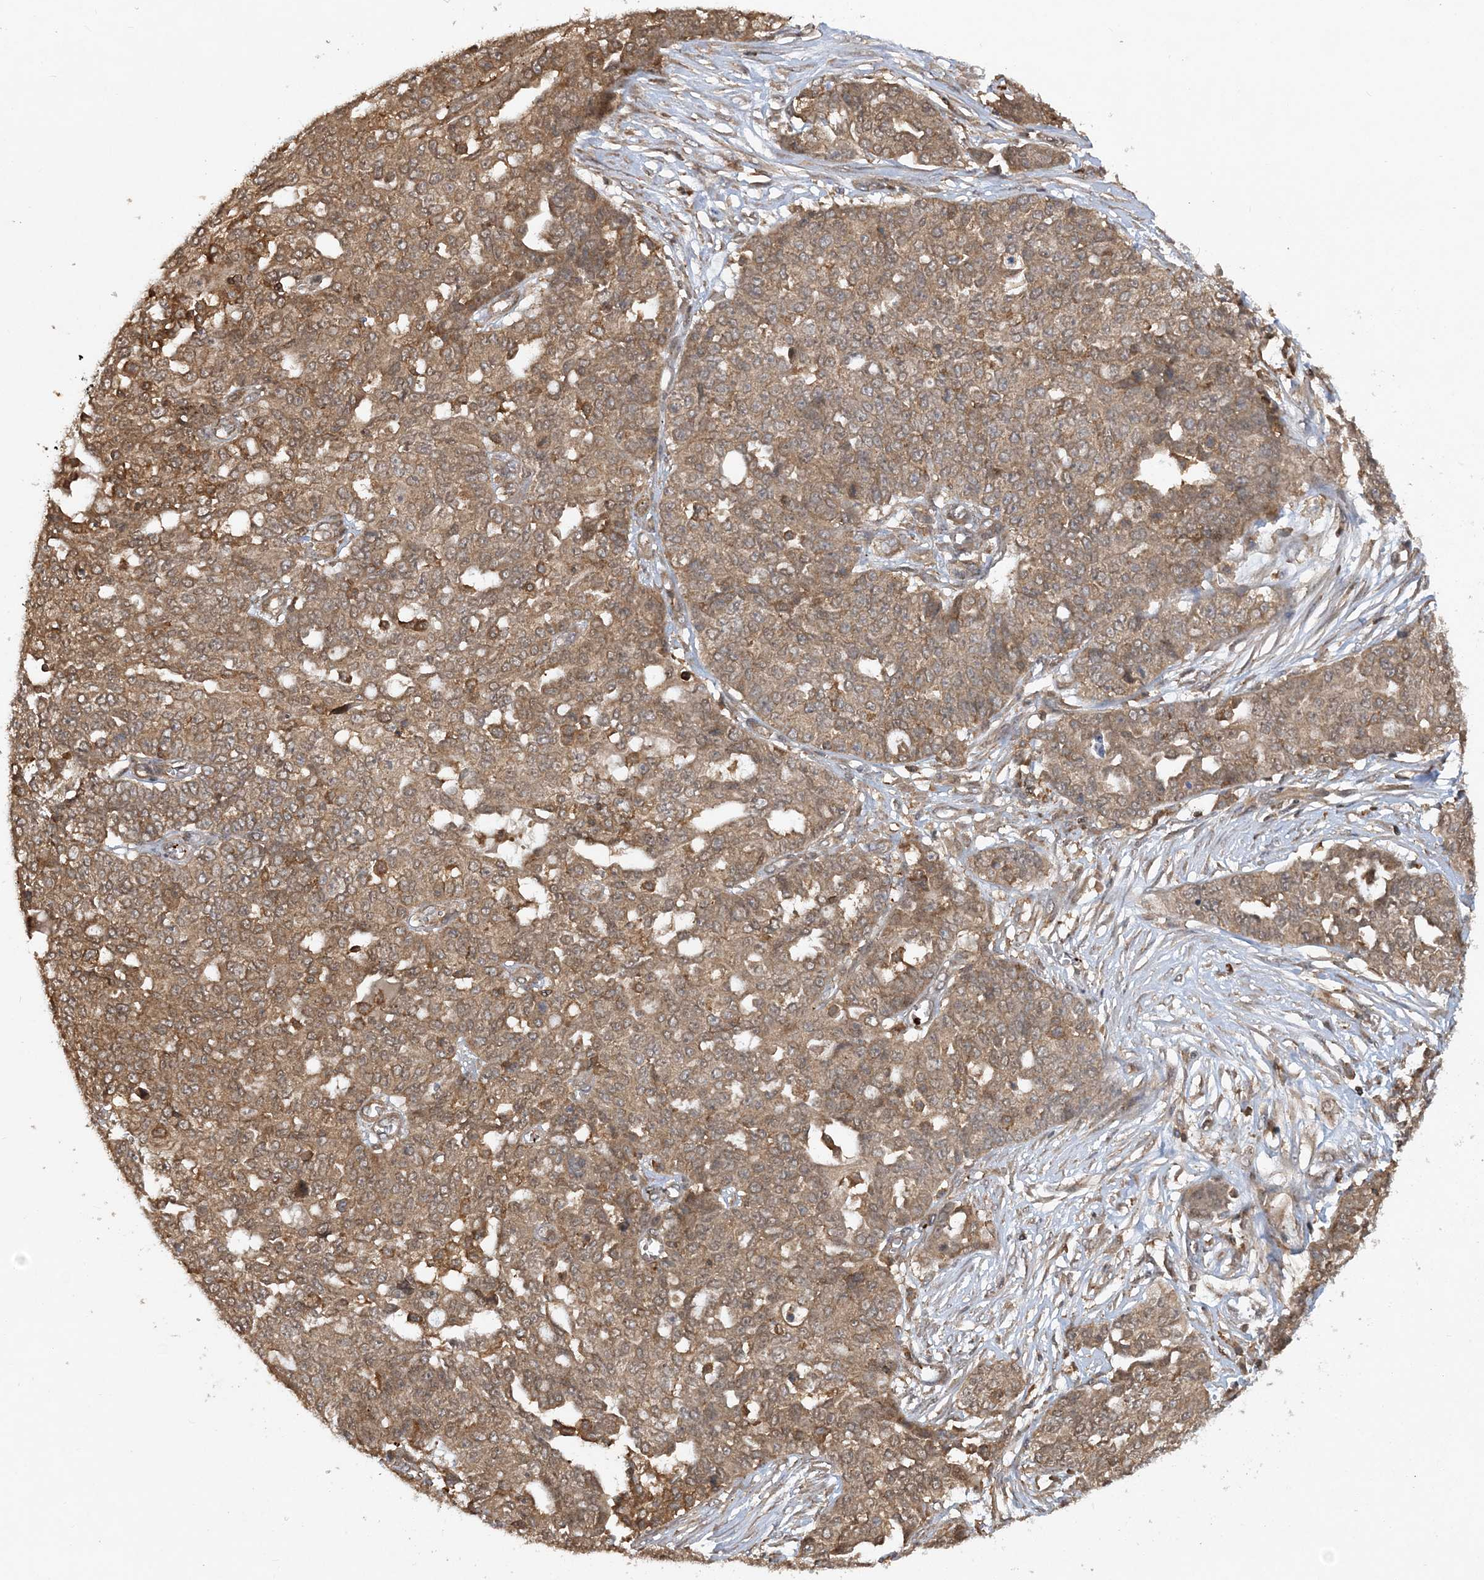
{"staining": {"intensity": "moderate", "quantity": ">75%", "location": "cytoplasmic/membranous"}, "tissue": "ovarian cancer", "cell_type": "Tumor cells", "image_type": "cancer", "snomed": [{"axis": "morphology", "description": "Cystadenocarcinoma, serous, NOS"}, {"axis": "topography", "description": "Soft tissue"}, {"axis": "topography", "description": "Ovary"}], "caption": "Moderate cytoplasmic/membranous expression is present in about >75% of tumor cells in serous cystadenocarcinoma (ovarian).", "gene": "ACYP1", "patient": {"sex": "female", "age": 57}}